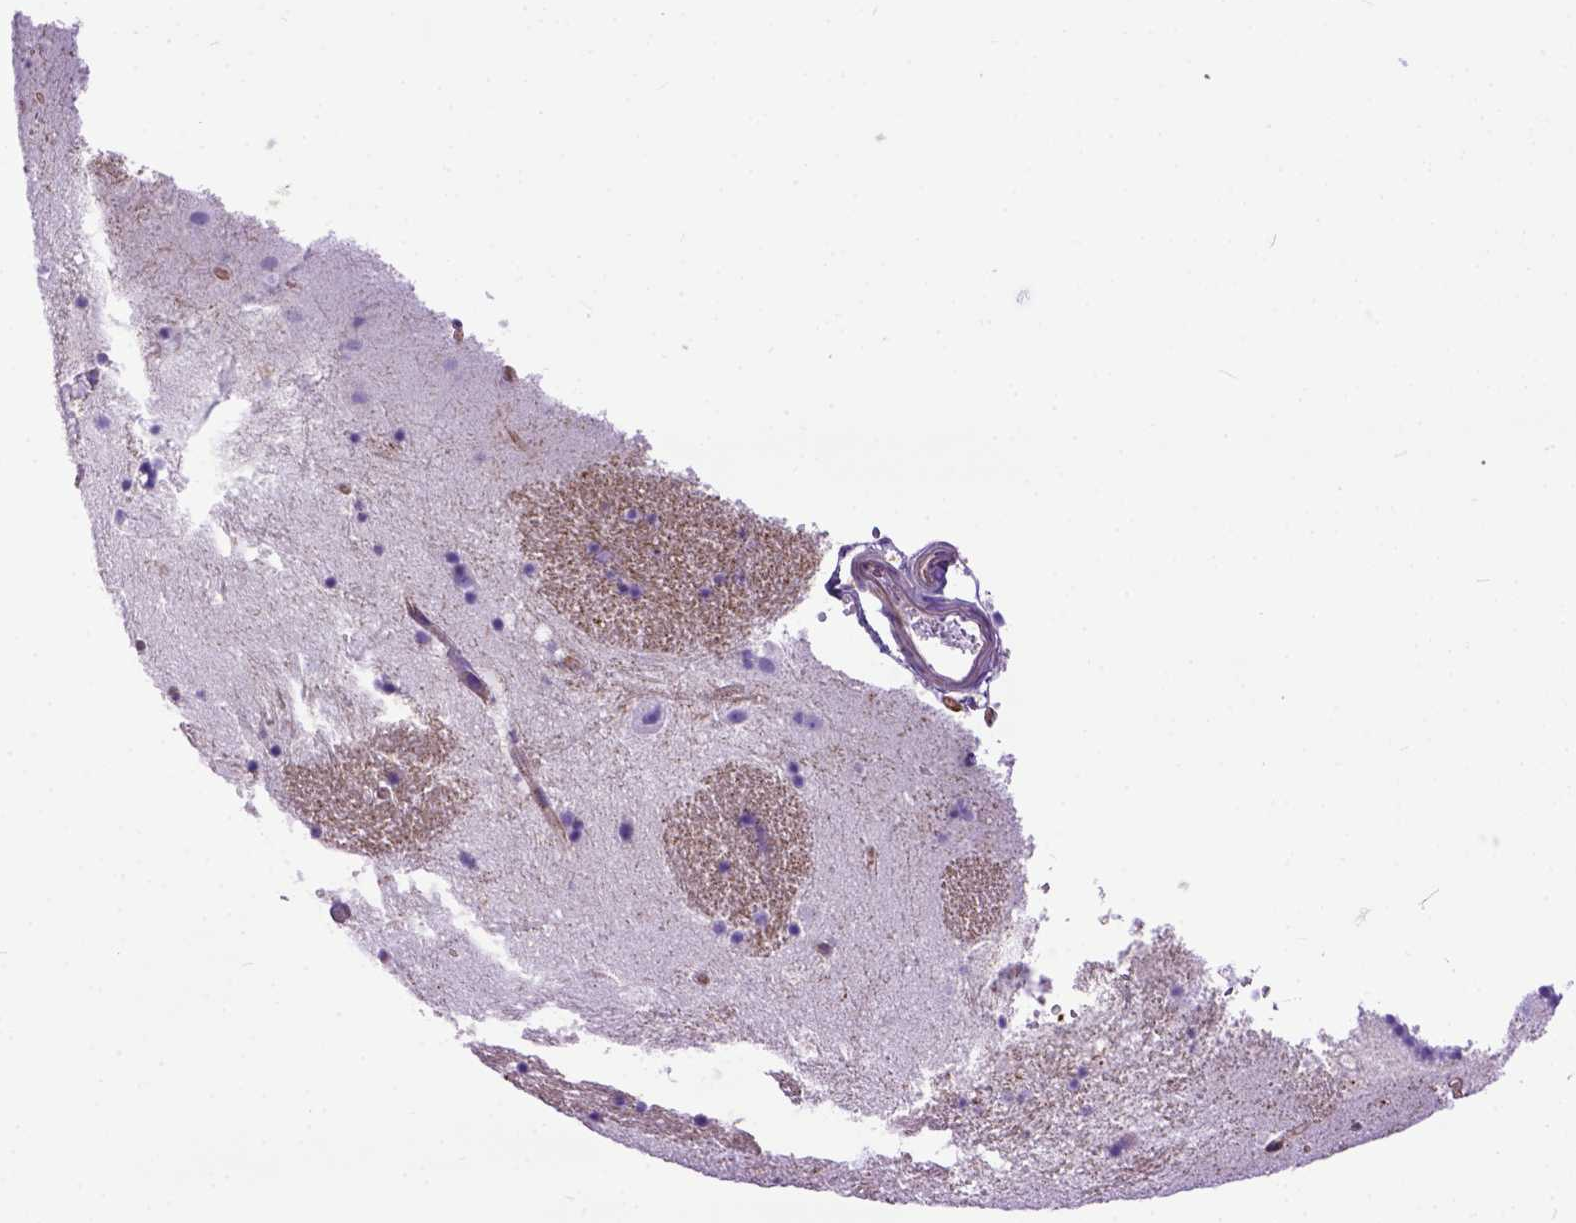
{"staining": {"intensity": "negative", "quantity": "none", "location": "none"}, "tissue": "caudate", "cell_type": "Glial cells", "image_type": "normal", "snomed": [{"axis": "morphology", "description": "Normal tissue, NOS"}, {"axis": "topography", "description": "Lateral ventricle wall"}], "caption": "Immunohistochemistry micrograph of normal caudate stained for a protein (brown), which reveals no positivity in glial cells. (DAB (3,3'-diaminobenzidine) immunohistochemistry (IHC) visualized using brightfield microscopy, high magnification).", "gene": "MVP", "patient": {"sex": "male", "age": 37}}